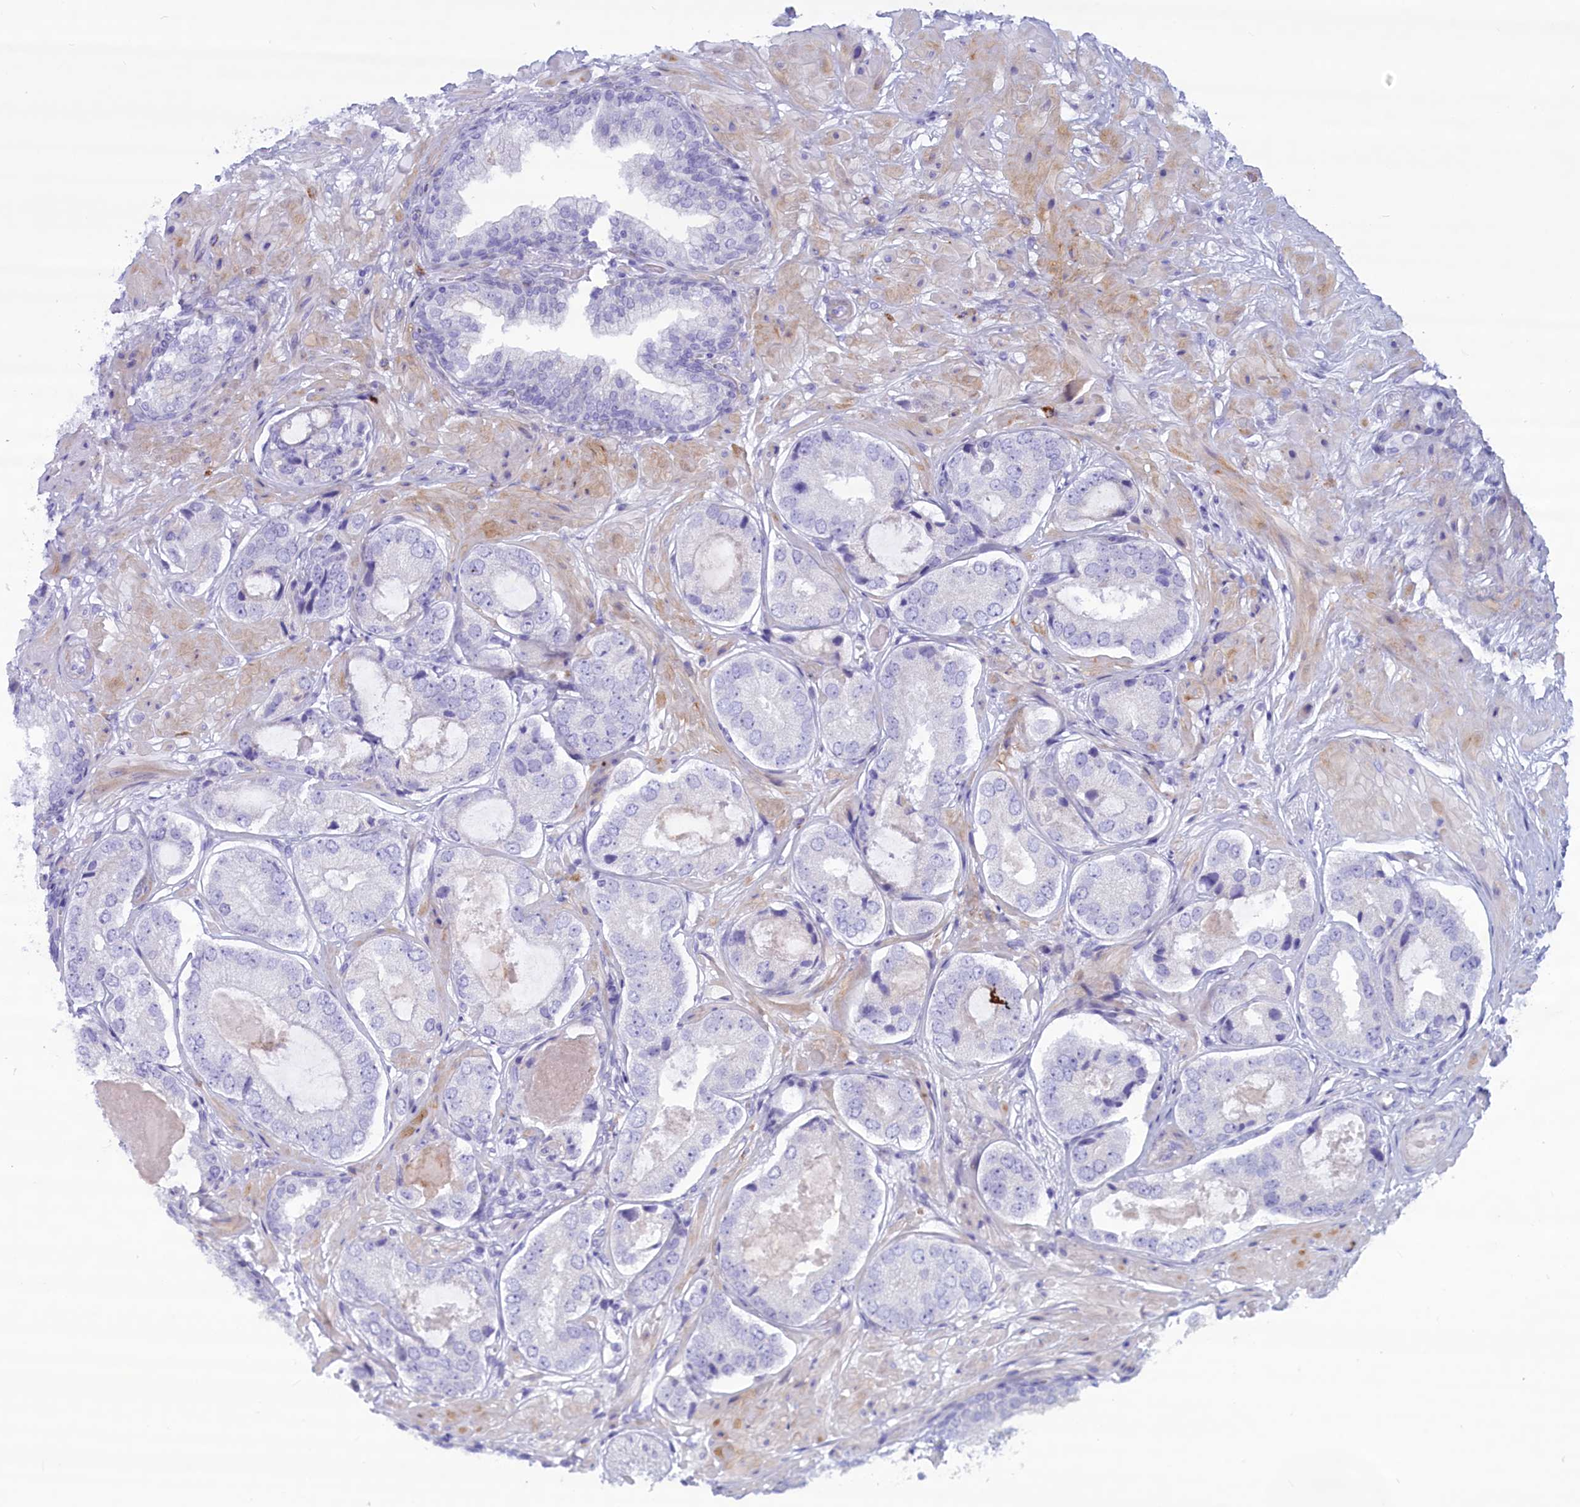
{"staining": {"intensity": "negative", "quantity": "none", "location": "none"}, "tissue": "prostate cancer", "cell_type": "Tumor cells", "image_type": "cancer", "snomed": [{"axis": "morphology", "description": "Adenocarcinoma, High grade"}, {"axis": "topography", "description": "Prostate"}], "caption": "The photomicrograph reveals no significant positivity in tumor cells of prostate cancer (high-grade adenocarcinoma). (DAB (3,3'-diaminobenzidine) immunohistochemistry (IHC) visualized using brightfield microscopy, high magnification).", "gene": "MPV17L2", "patient": {"sex": "male", "age": 59}}